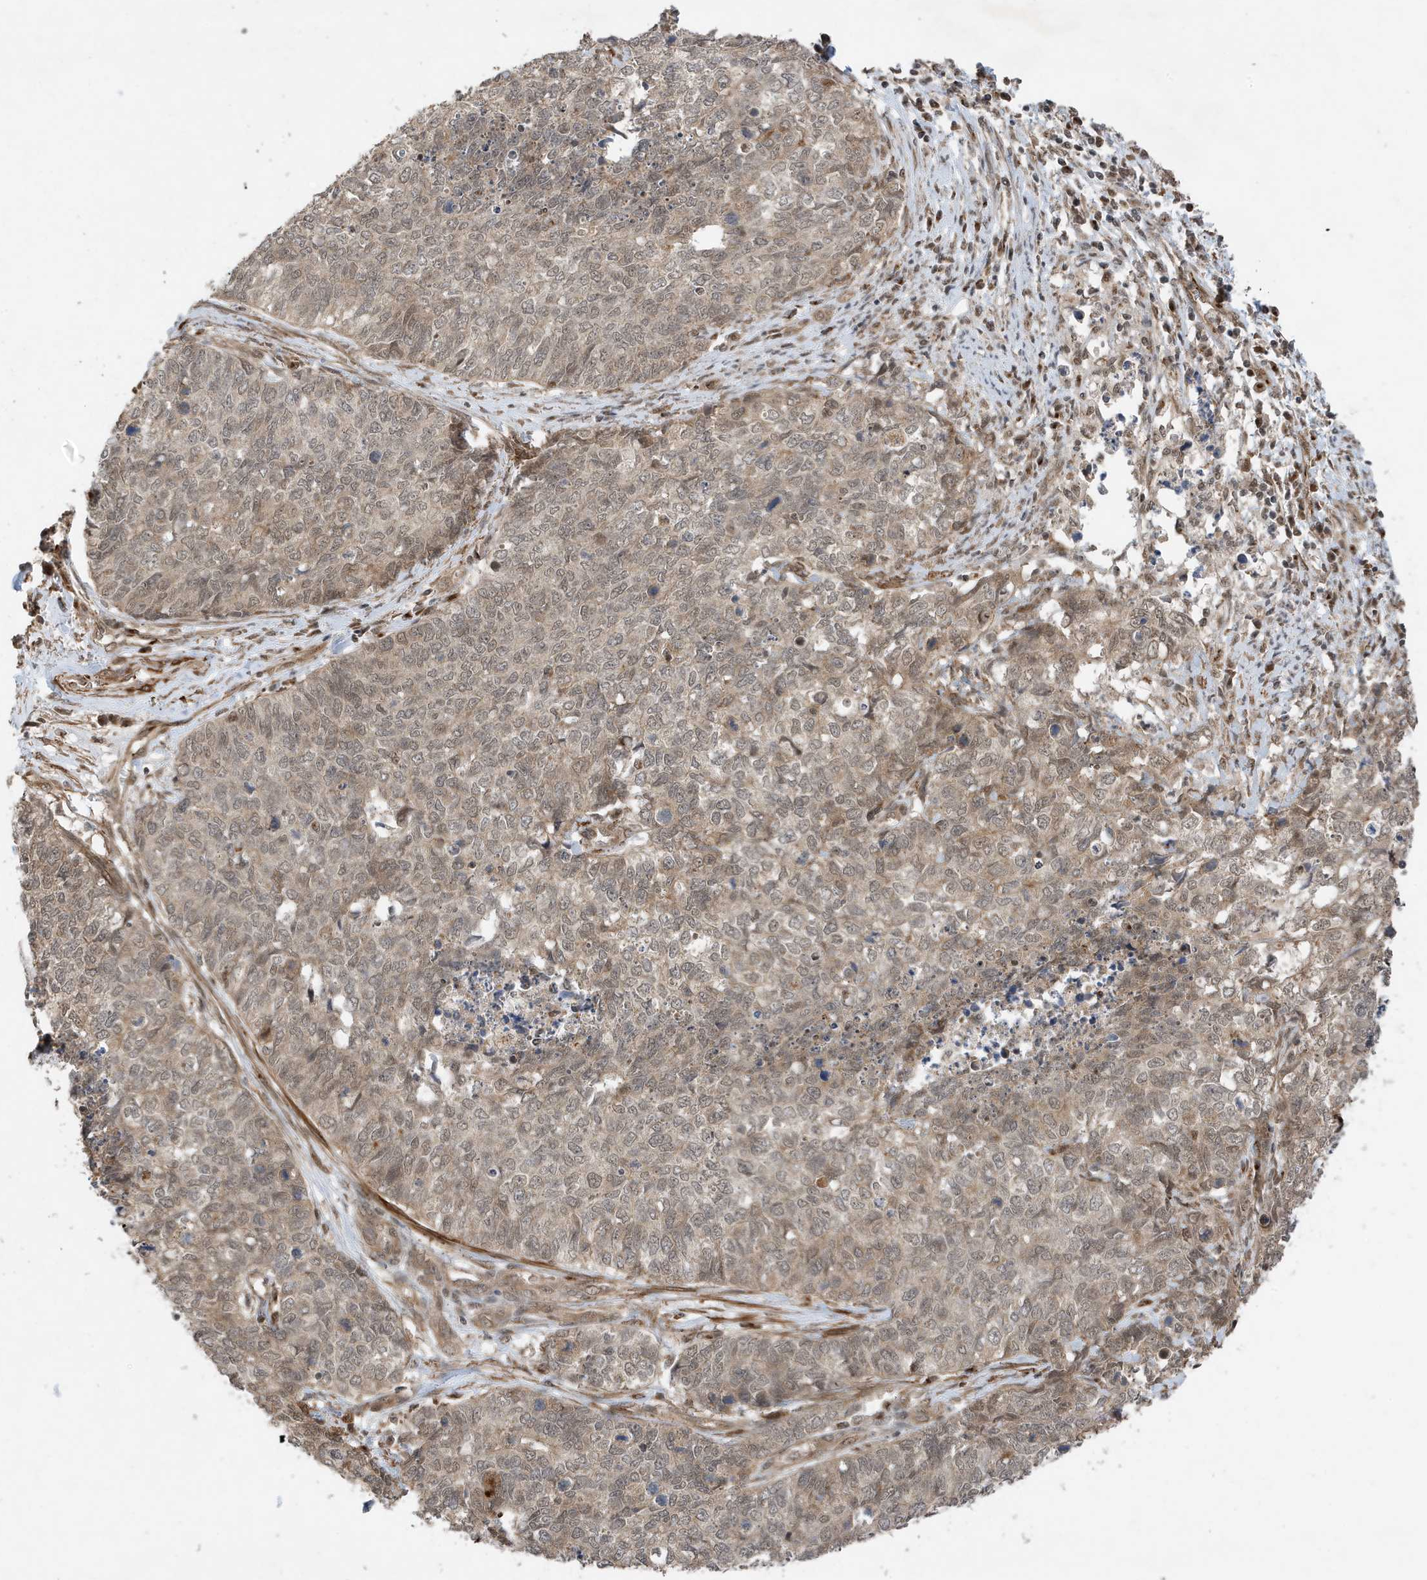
{"staining": {"intensity": "weak", "quantity": "25%-75%", "location": "cytoplasmic/membranous,nuclear"}, "tissue": "cervical cancer", "cell_type": "Tumor cells", "image_type": "cancer", "snomed": [{"axis": "morphology", "description": "Squamous cell carcinoma, NOS"}, {"axis": "topography", "description": "Cervix"}], "caption": "Weak cytoplasmic/membranous and nuclear staining is present in about 25%-75% of tumor cells in squamous cell carcinoma (cervical).", "gene": "MAST3", "patient": {"sex": "female", "age": 63}}